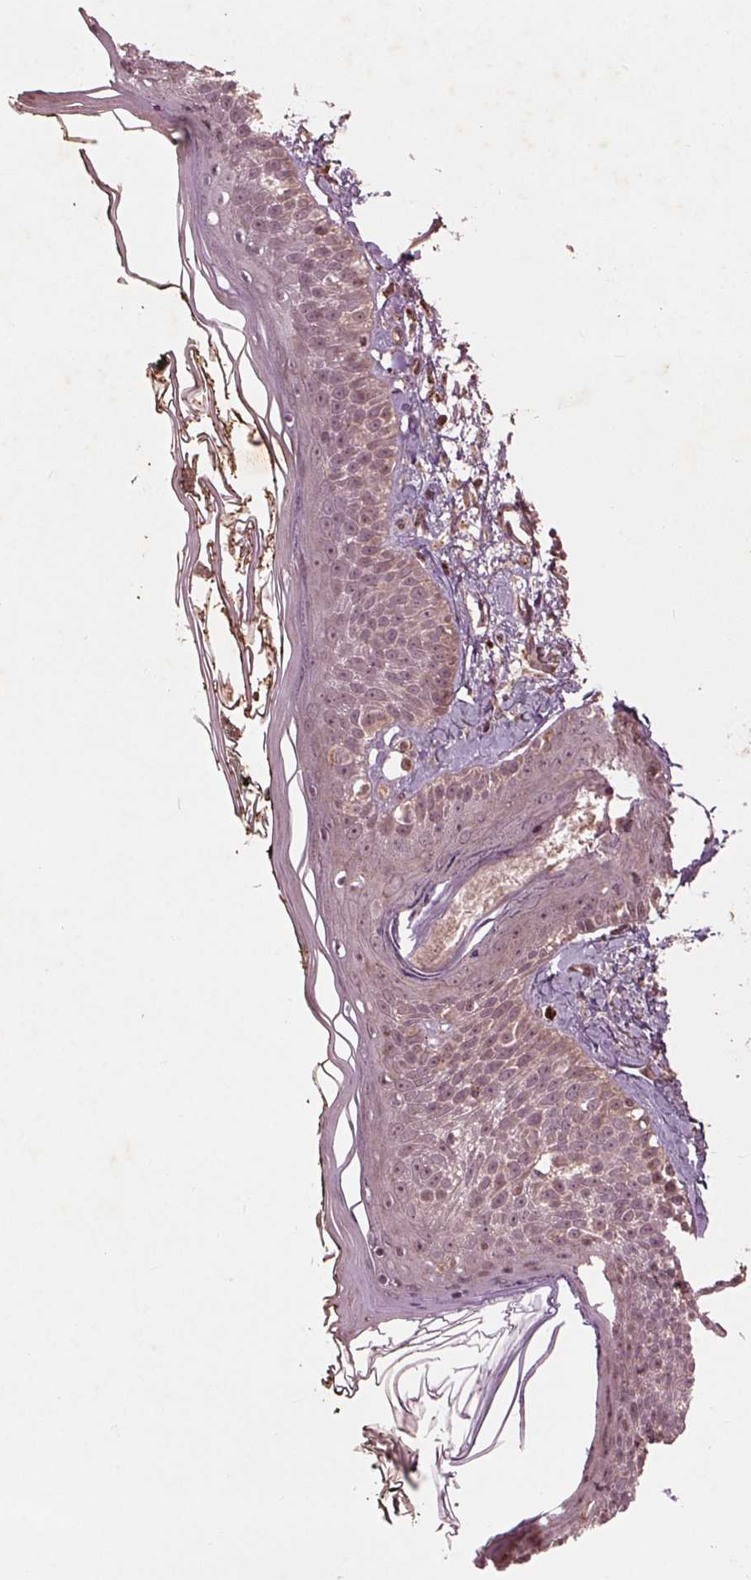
{"staining": {"intensity": "moderate", "quantity": "<25%", "location": "nuclear"}, "tissue": "skin", "cell_type": "Fibroblasts", "image_type": "normal", "snomed": [{"axis": "morphology", "description": "Normal tissue, NOS"}, {"axis": "topography", "description": "Skin"}], "caption": "Skin stained with immunohistochemistry (IHC) displays moderate nuclear staining in about <25% of fibroblasts.", "gene": "CDKL4", "patient": {"sex": "male", "age": 76}}